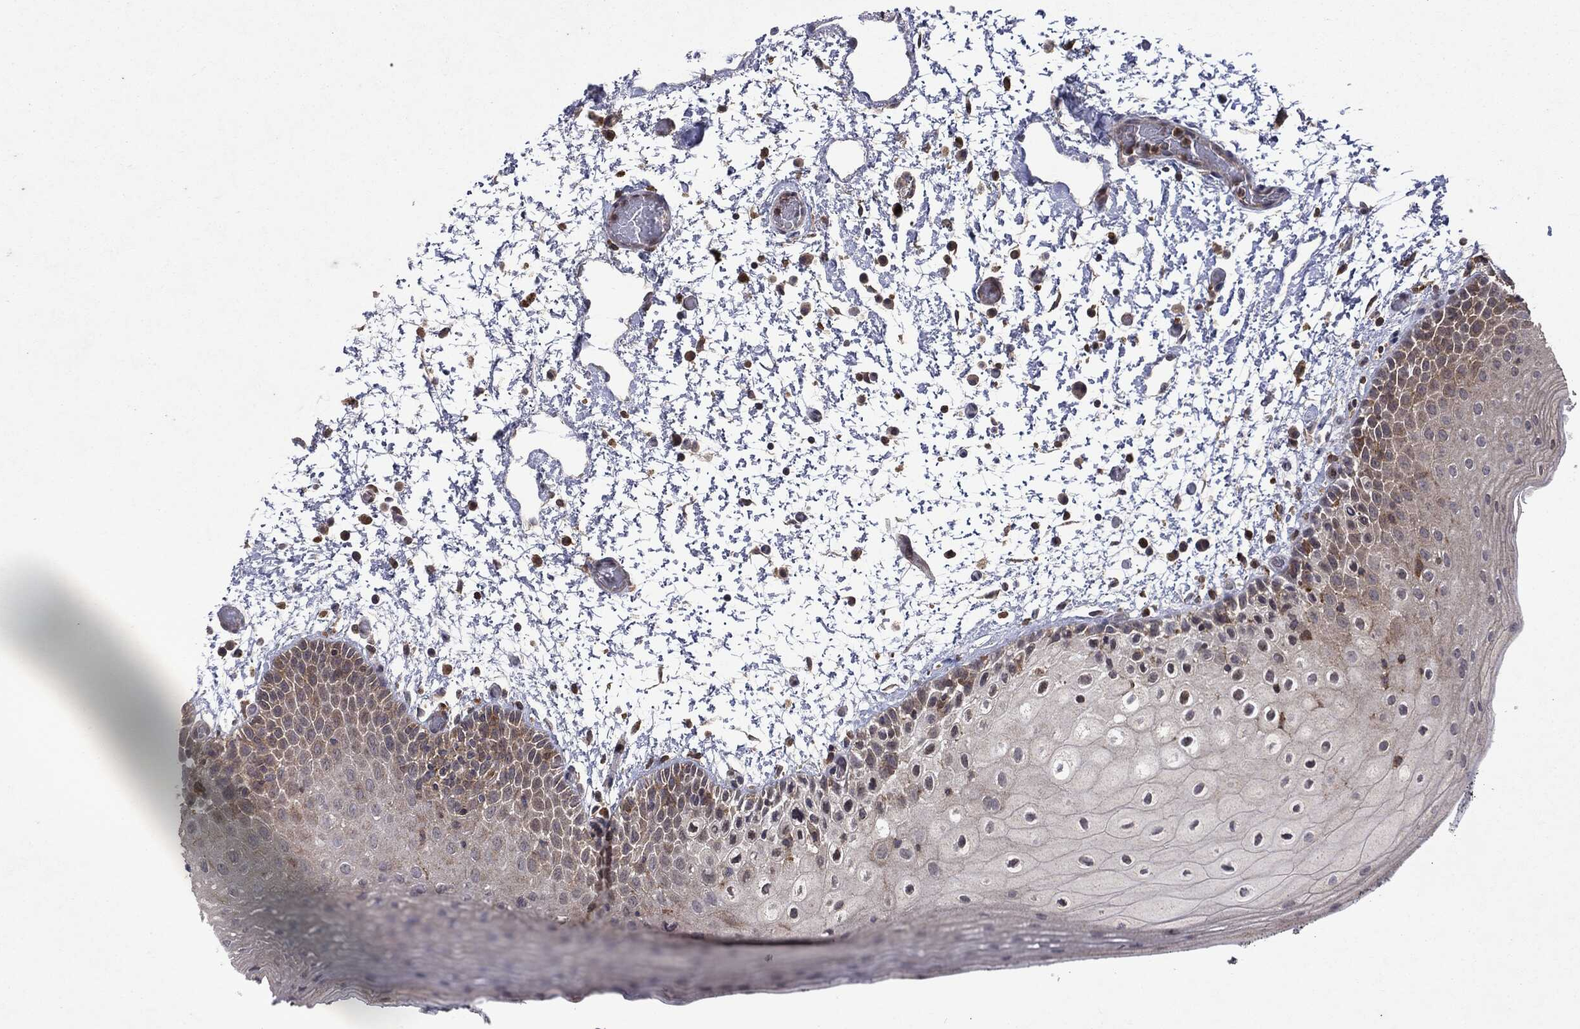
{"staining": {"intensity": "weak", "quantity": "<25%", "location": "cytoplasmic/membranous"}, "tissue": "oral mucosa", "cell_type": "Squamous epithelial cells", "image_type": "normal", "snomed": [{"axis": "morphology", "description": "Normal tissue, NOS"}, {"axis": "morphology", "description": "Squamous cell carcinoma, NOS"}, {"axis": "topography", "description": "Oral tissue"}, {"axis": "topography", "description": "Tounge, NOS"}, {"axis": "topography", "description": "Head-Neck"}], "caption": "This is an IHC photomicrograph of benign human oral mucosa. There is no staining in squamous epithelial cells.", "gene": "PTEN", "patient": {"sex": "female", "age": 80}}